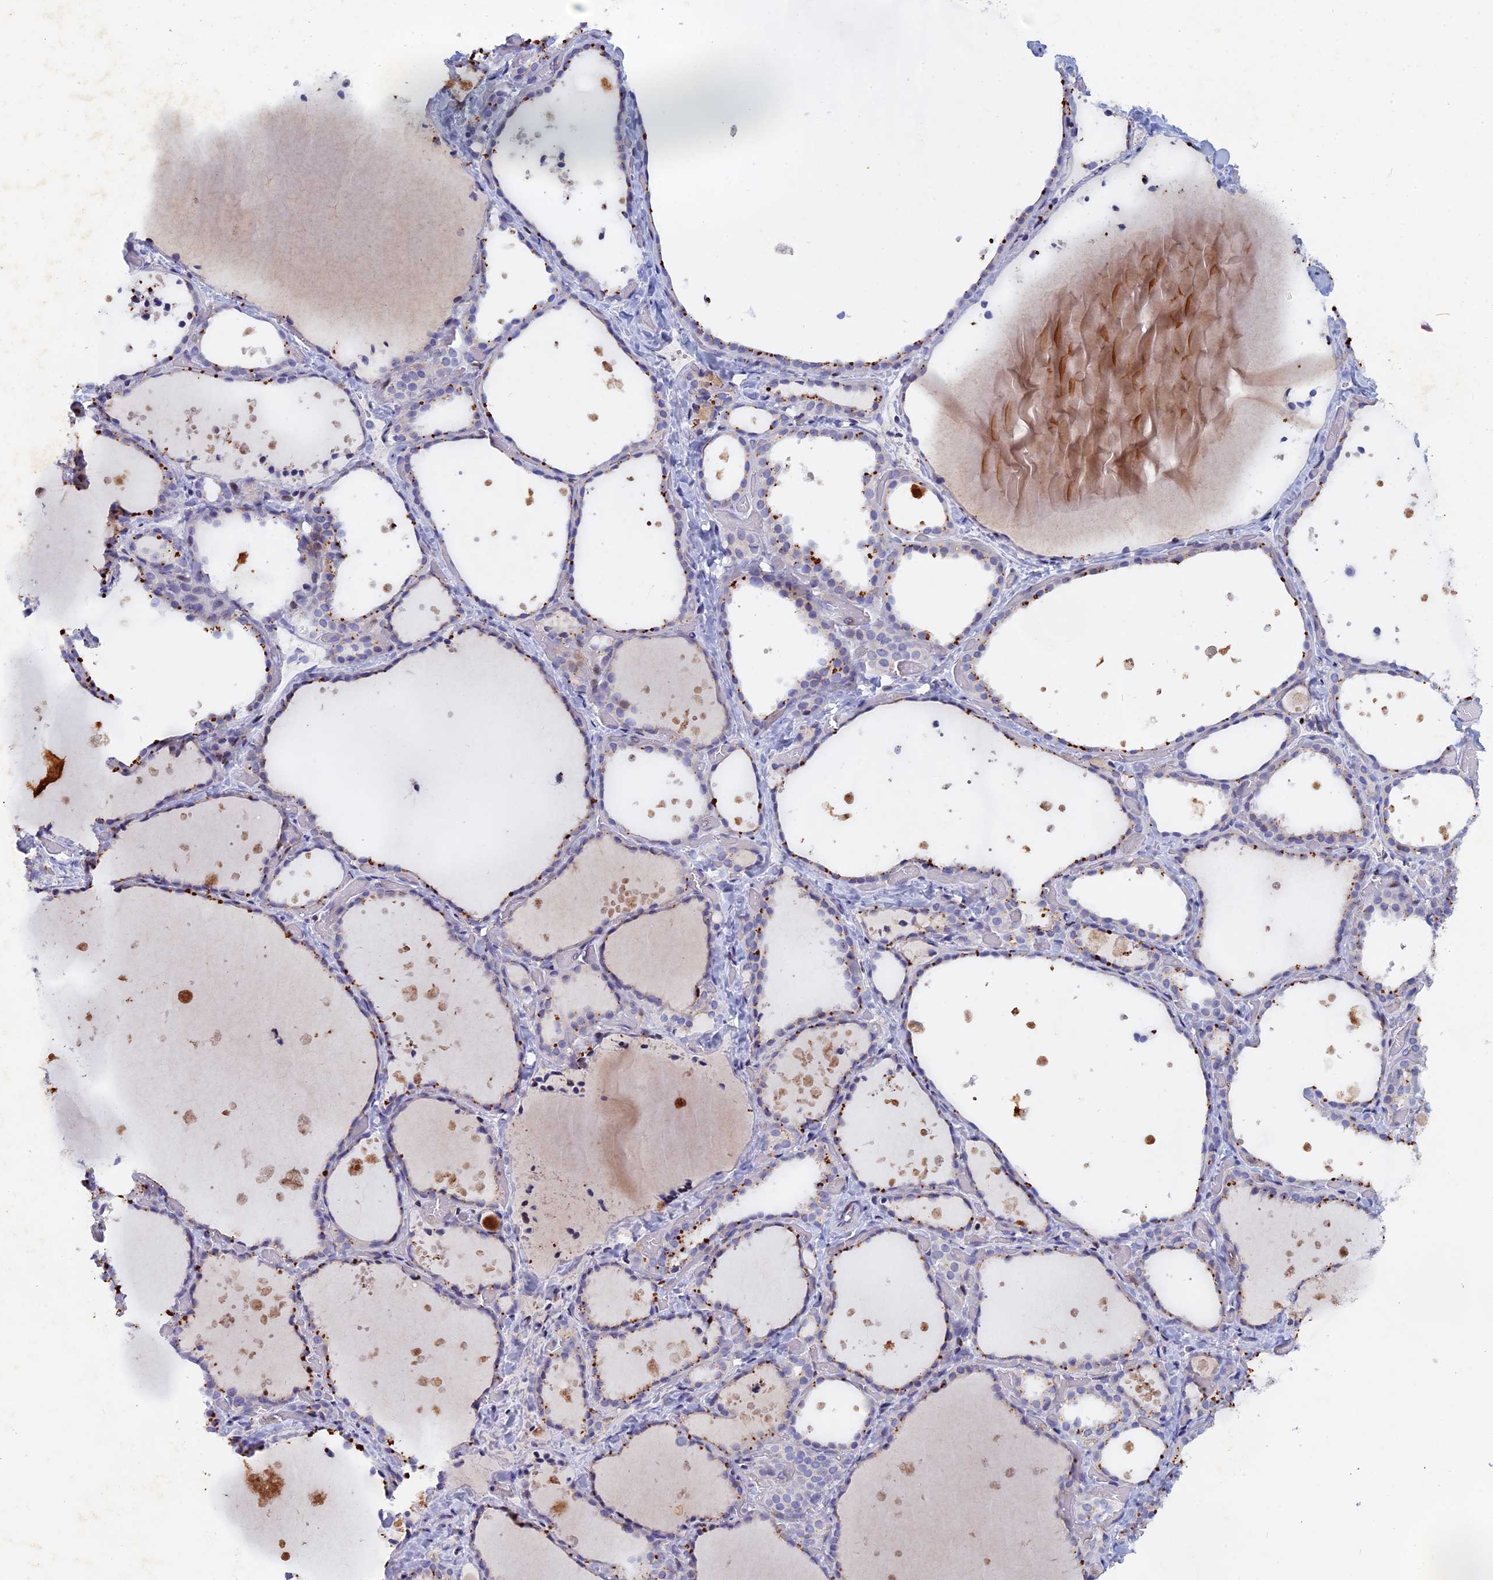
{"staining": {"intensity": "moderate", "quantity": "25%-75%", "location": "cytoplasmic/membranous"}, "tissue": "thyroid gland", "cell_type": "Glandular cells", "image_type": "normal", "snomed": [{"axis": "morphology", "description": "Normal tissue, NOS"}, {"axis": "topography", "description": "Thyroid gland"}], "caption": "This photomicrograph exhibits unremarkable thyroid gland stained with immunohistochemistry (IHC) to label a protein in brown. The cytoplasmic/membranous of glandular cells show moderate positivity for the protein. Nuclei are counter-stained blue.", "gene": "ACP7", "patient": {"sex": "female", "age": 44}}